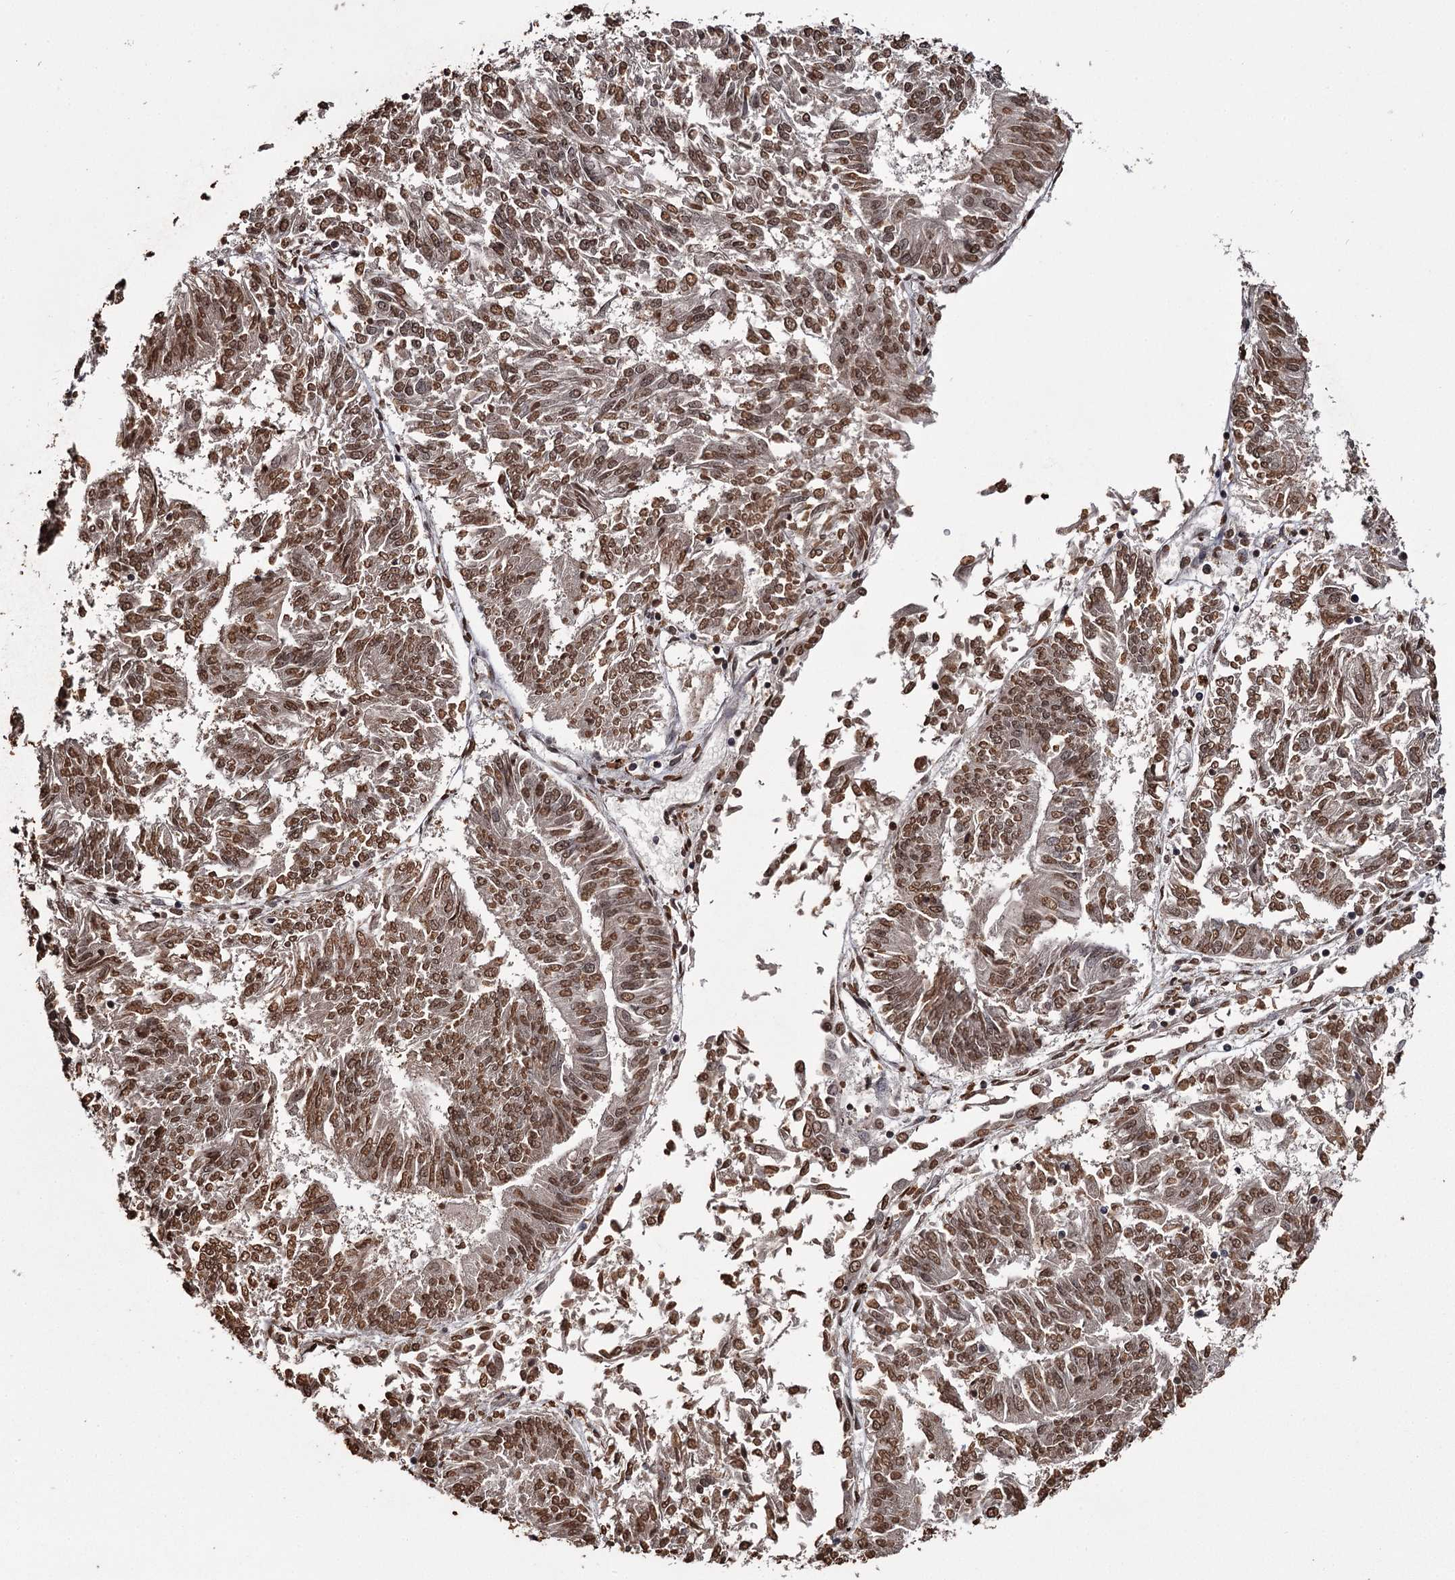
{"staining": {"intensity": "strong", "quantity": ">75%", "location": "nuclear"}, "tissue": "endometrial cancer", "cell_type": "Tumor cells", "image_type": "cancer", "snomed": [{"axis": "morphology", "description": "Adenocarcinoma, NOS"}, {"axis": "topography", "description": "Endometrium"}], "caption": "A micrograph showing strong nuclear expression in about >75% of tumor cells in endometrial adenocarcinoma, as visualized by brown immunohistochemical staining.", "gene": "THYN1", "patient": {"sex": "female", "age": 58}}